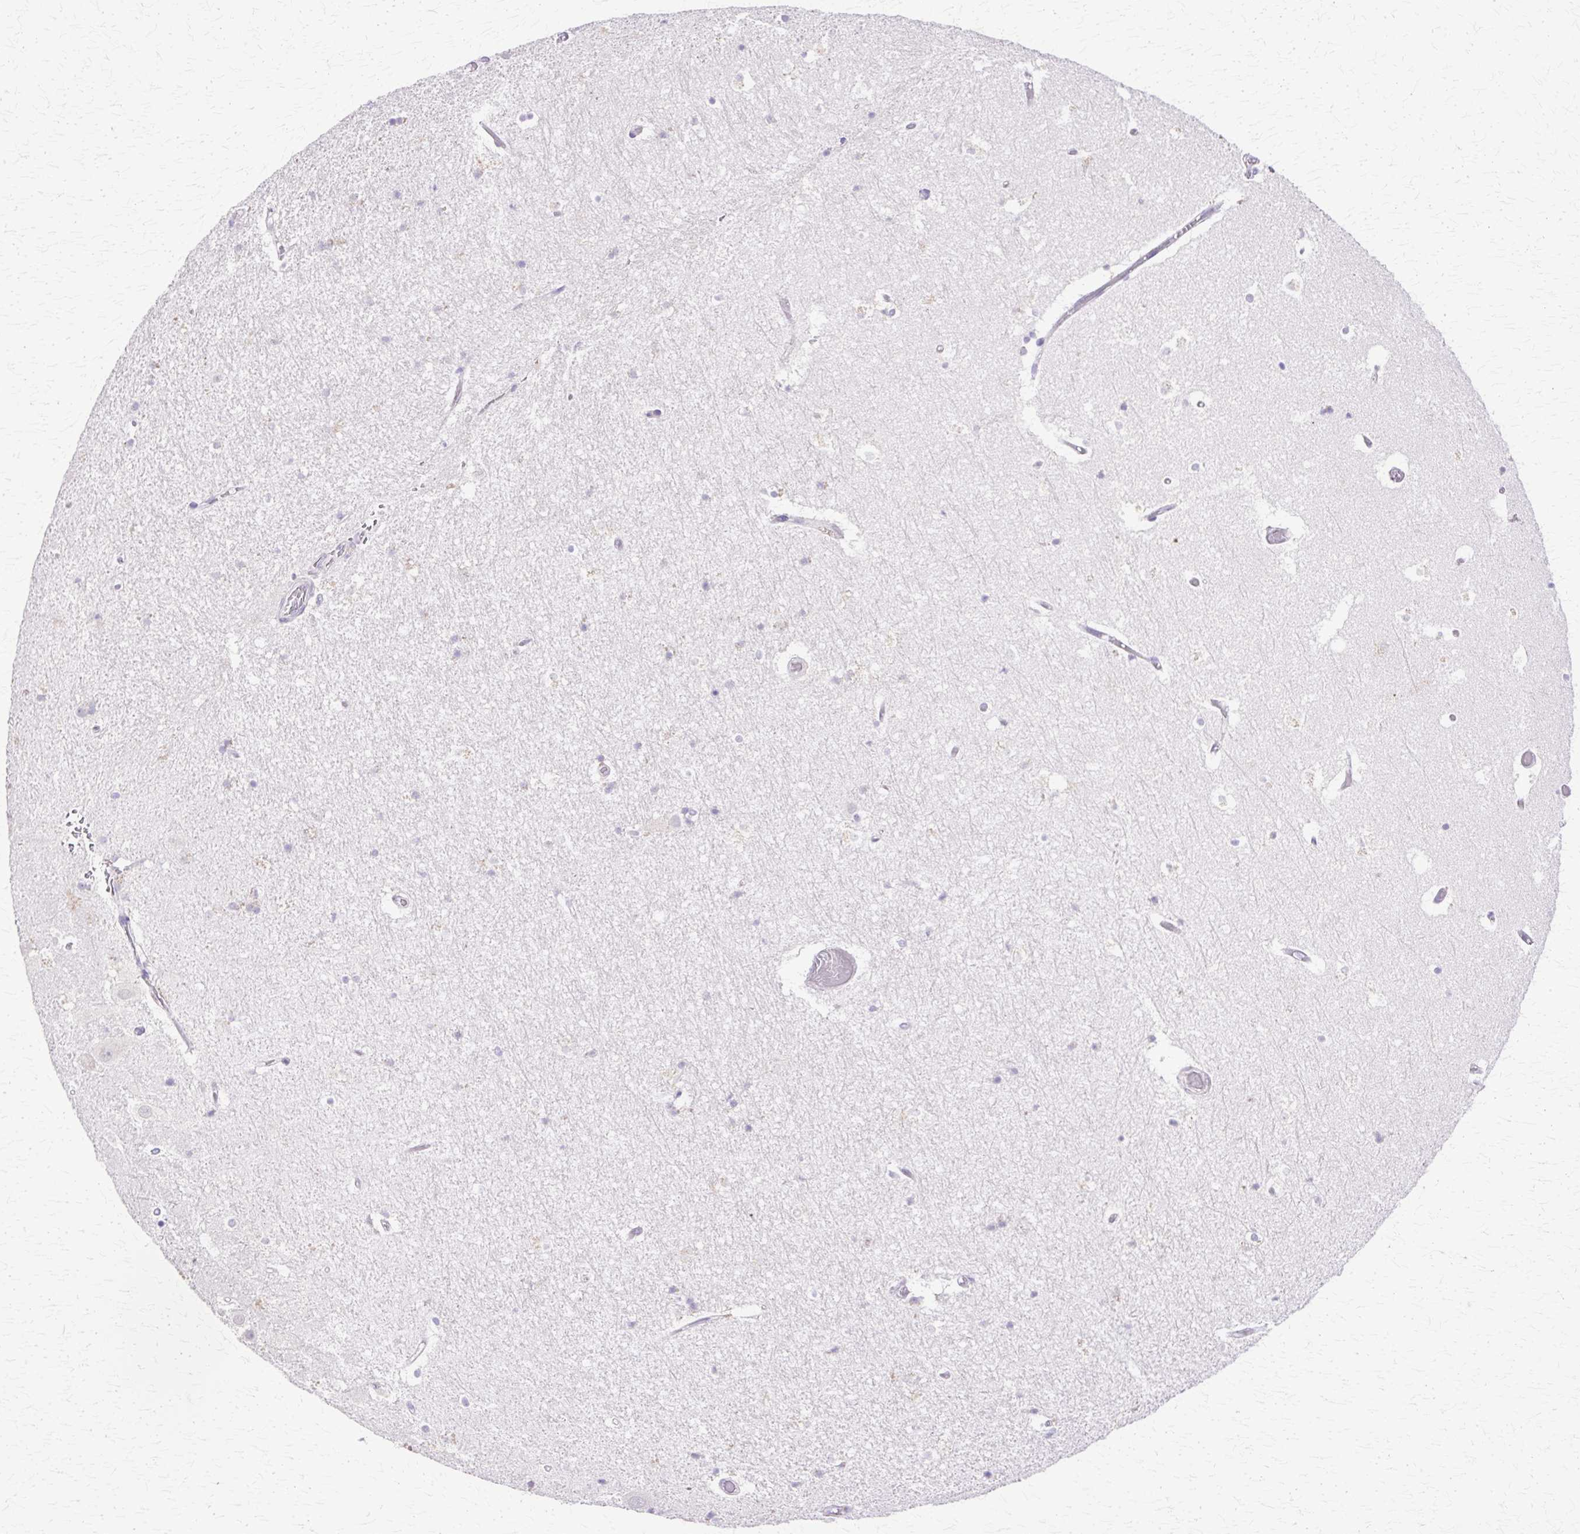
{"staining": {"intensity": "negative", "quantity": "none", "location": "none"}, "tissue": "hippocampus", "cell_type": "Glial cells", "image_type": "normal", "snomed": [{"axis": "morphology", "description": "Normal tissue, NOS"}, {"axis": "topography", "description": "Hippocampus"}], "caption": "Protein analysis of unremarkable hippocampus demonstrates no significant expression in glial cells. (DAB immunohistochemistry visualized using brightfield microscopy, high magnification).", "gene": "TBC1D3B", "patient": {"sex": "female", "age": 52}}